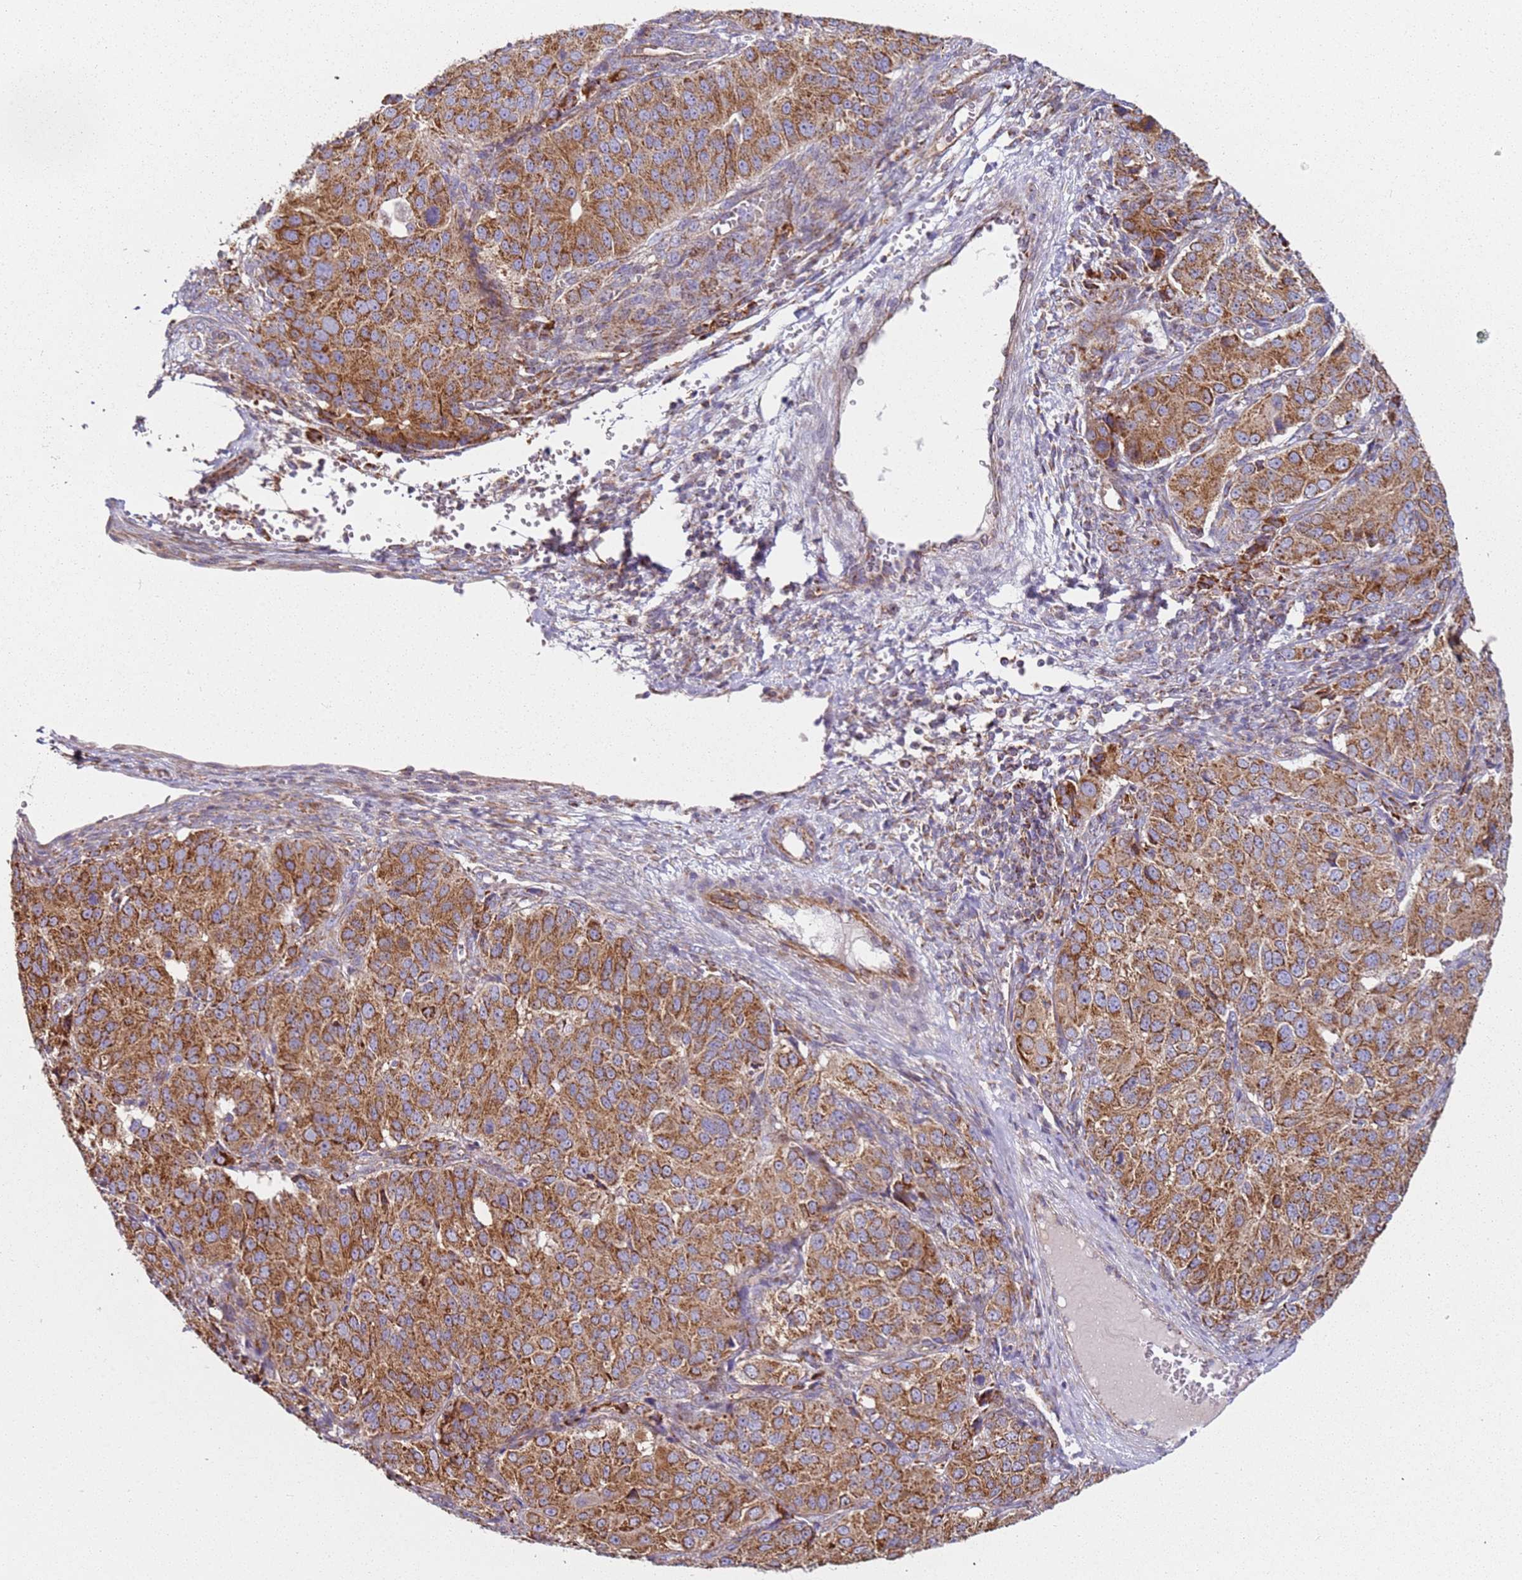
{"staining": {"intensity": "moderate", "quantity": ">75%", "location": "cytoplasmic/membranous"}, "tissue": "ovarian cancer", "cell_type": "Tumor cells", "image_type": "cancer", "snomed": [{"axis": "morphology", "description": "Carcinoma, endometroid"}, {"axis": "topography", "description": "Ovary"}], "caption": "Human ovarian cancer stained for a protein (brown) exhibits moderate cytoplasmic/membranous positive positivity in about >75% of tumor cells.", "gene": "ALS2", "patient": {"sex": "female", "age": 51}}